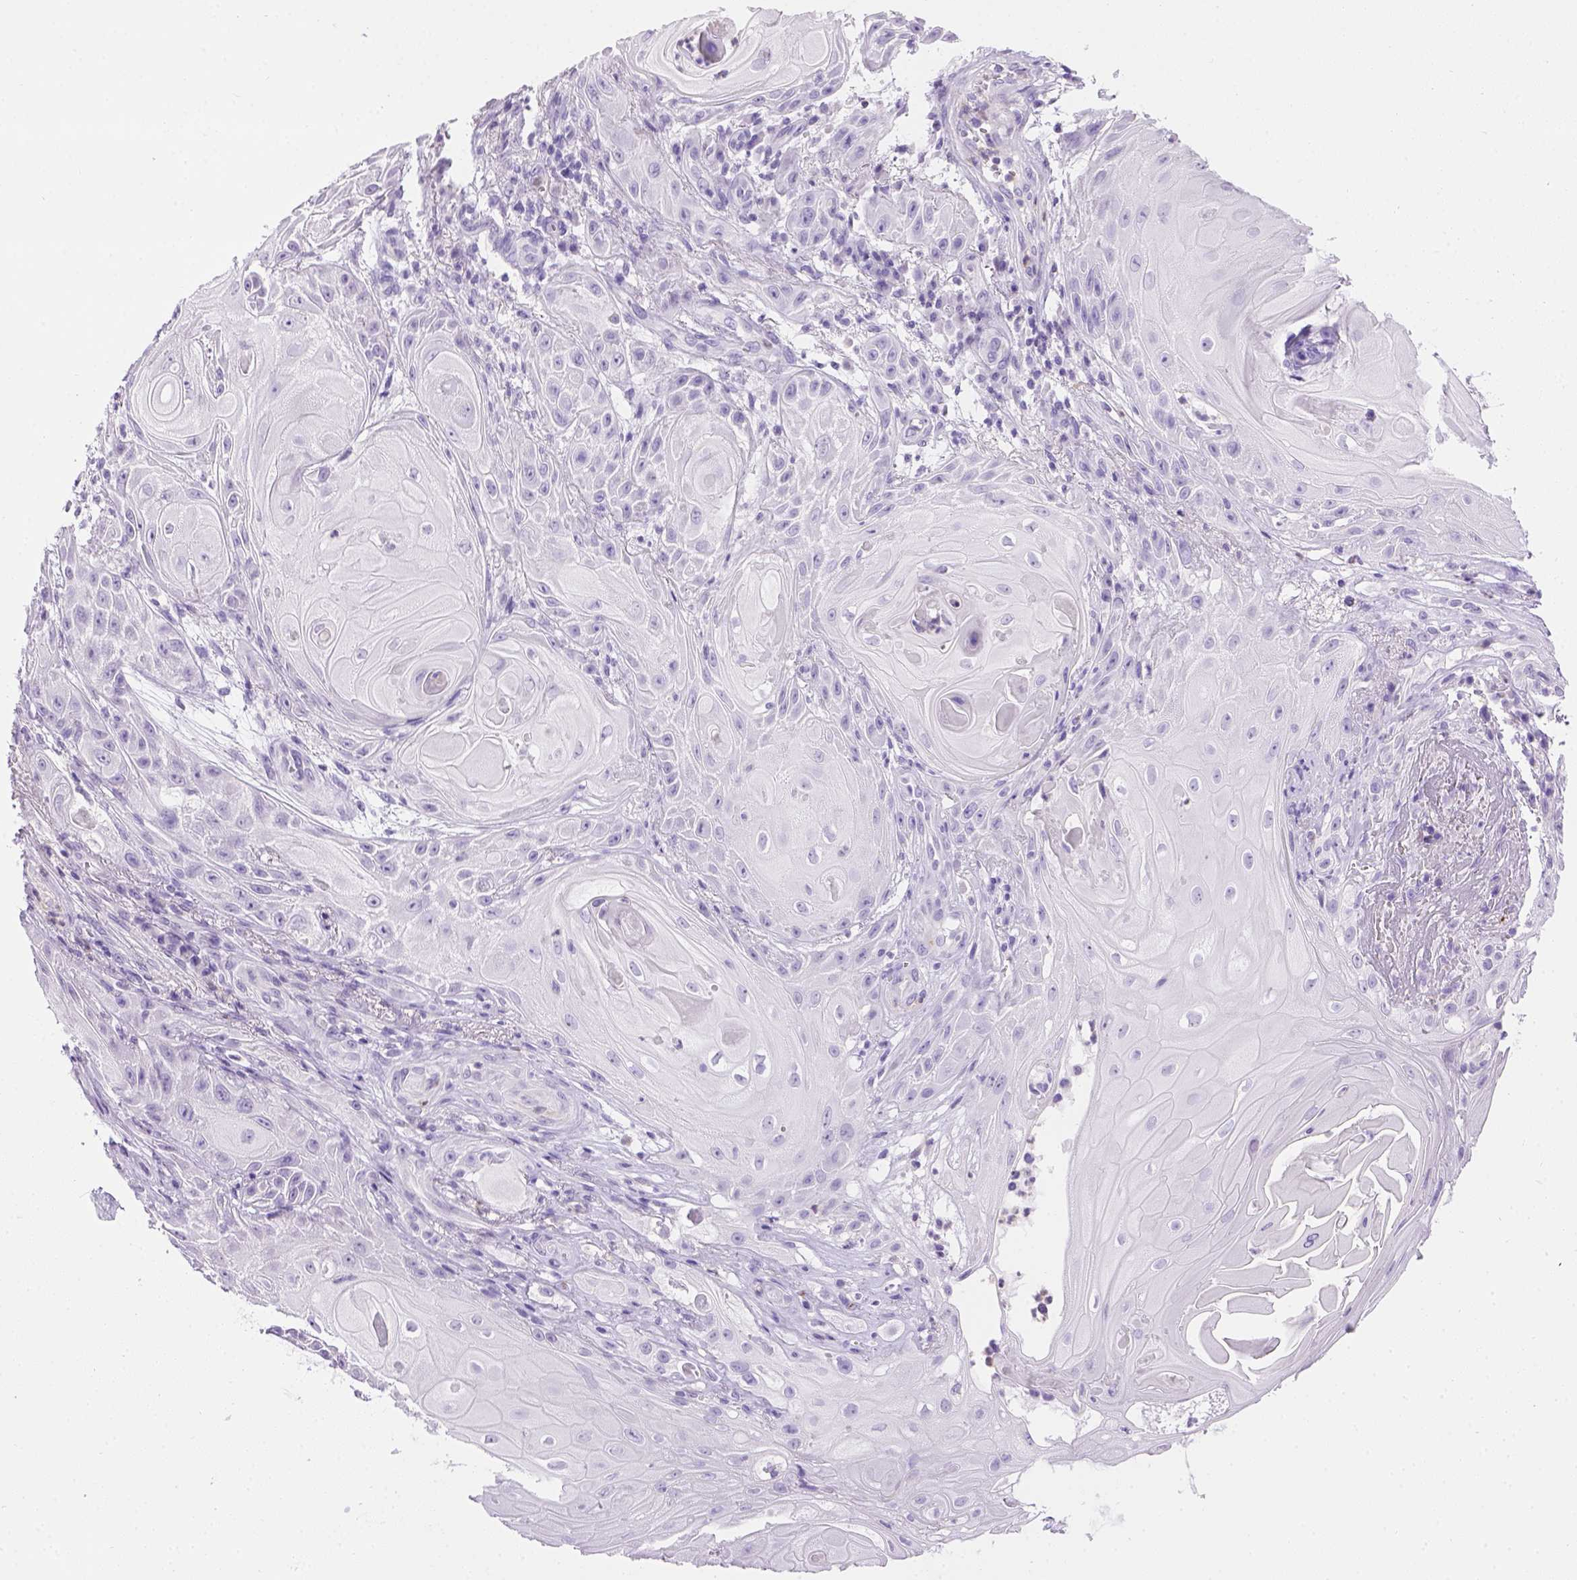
{"staining": {"intensity": "negative", "quantity": "none", "location": "none"}, "tissue": "skin cancer", "cell_type": "Tumor cells", "image_type": "cancer", "snomed": [{"axis": "morphology", "description": "Squamous cell carcinoma, NOS"}, {"axis": "topography", "description": "Skin"}], "caption": "This is a histopathology image of immunohistochemistry staining of skin squamous cell carcinoma, which shows no staining in tumor cells. (Stains: DAB (3,3'-diaminobenzidine) immunohistochemistry with hematoxylin counter stain, Microscopy: brightfield microscopy at high magnification).", "gene": "TMEM38A", "patient": {"sex": "male", "age": 62}}